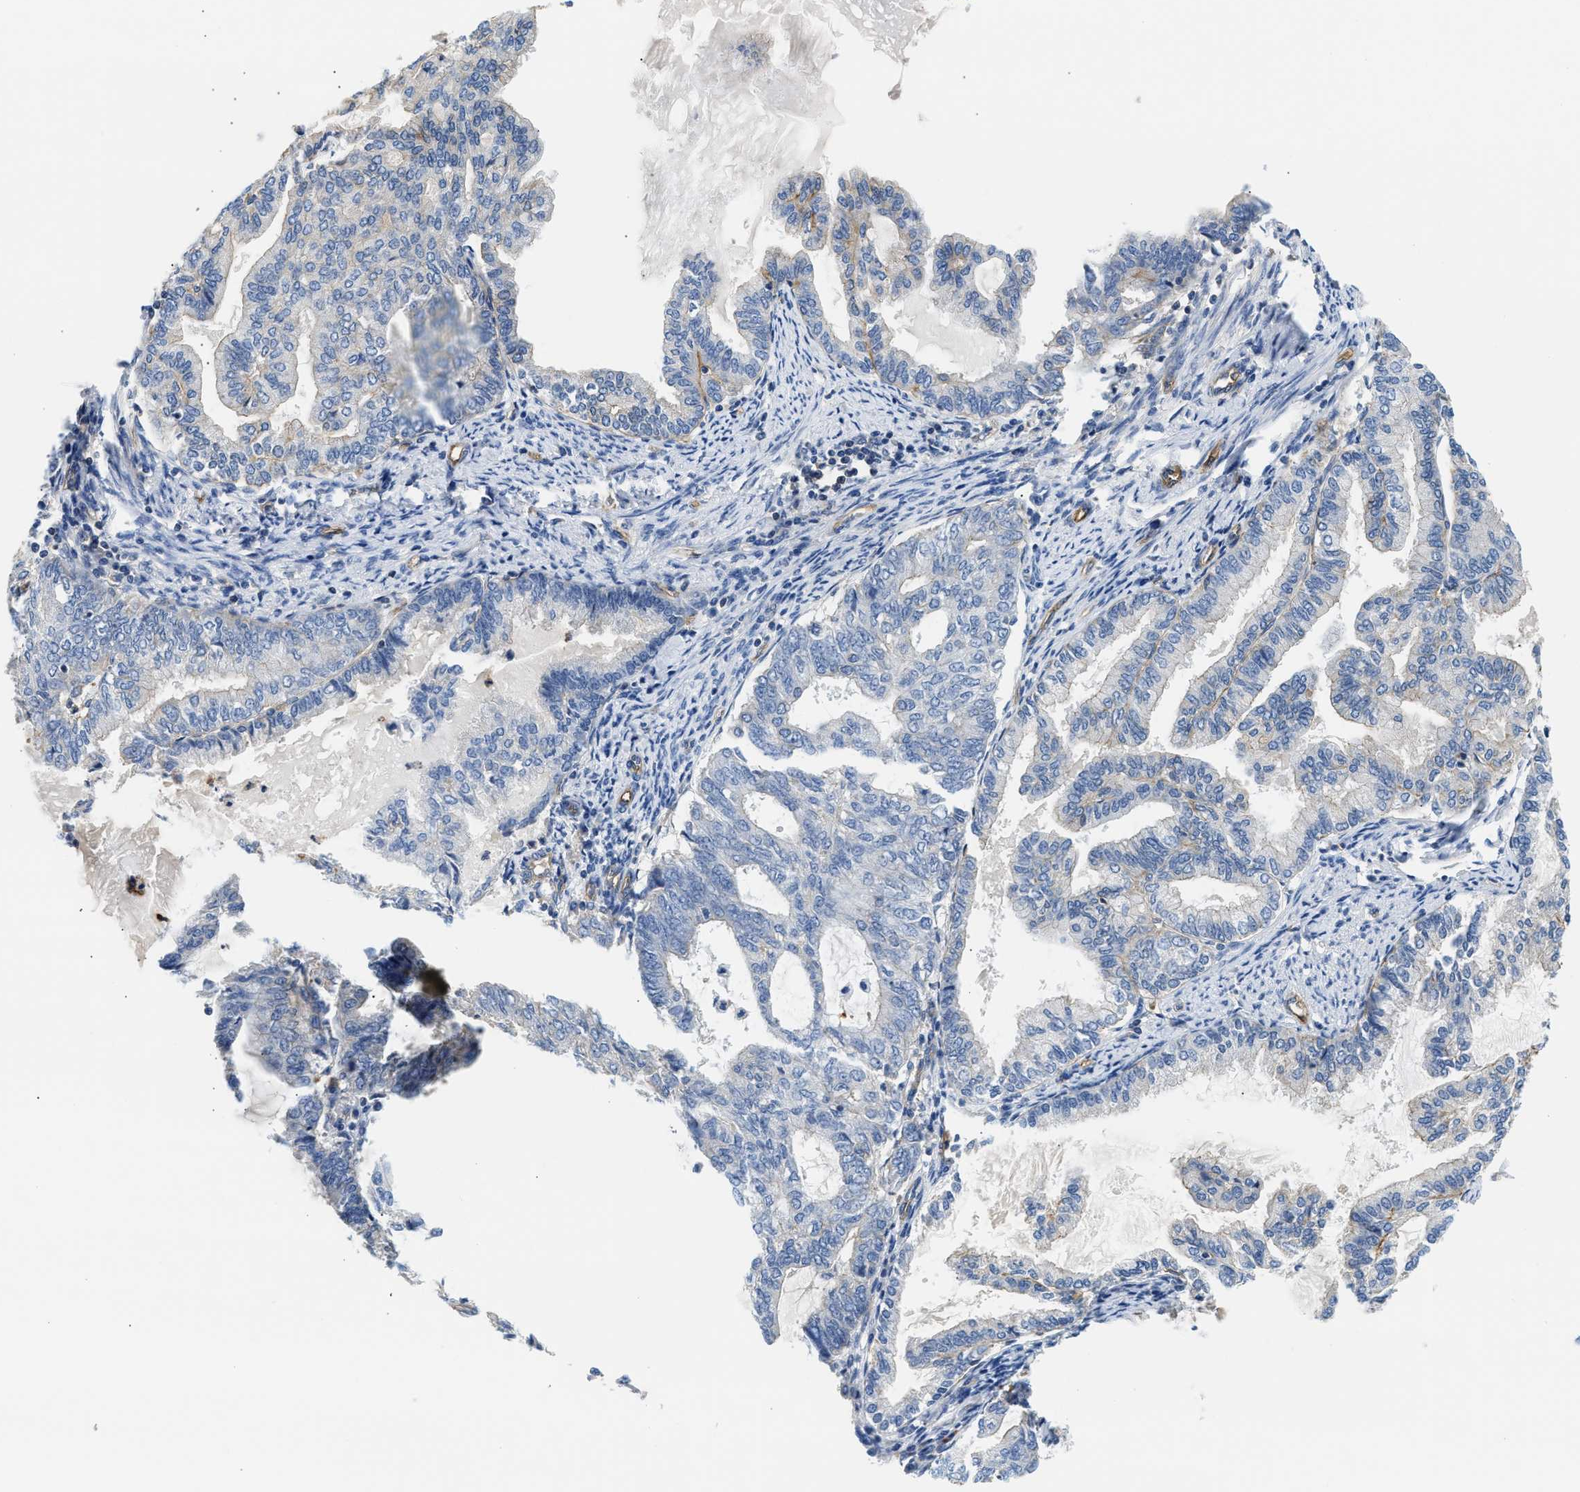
{"staining": {"intensity": "negative", "quantity": "none", "location": "none"}, "tissue": "endometrial cancer", "cell_type": "Tumor cells", "image_type": "cancer", "snomed": [{"axis": "morphology", "description": "Adenocarcinoma, NOS"}, {"axis": "topography", "description": "Endometrium"}], "caption": "Immunohistochemistry of human adenocarcinoma (endometrial) shows no expression in tumor cells.", "gene": "SAMD9L", "patient": {"sex": "female", "age": 86}}